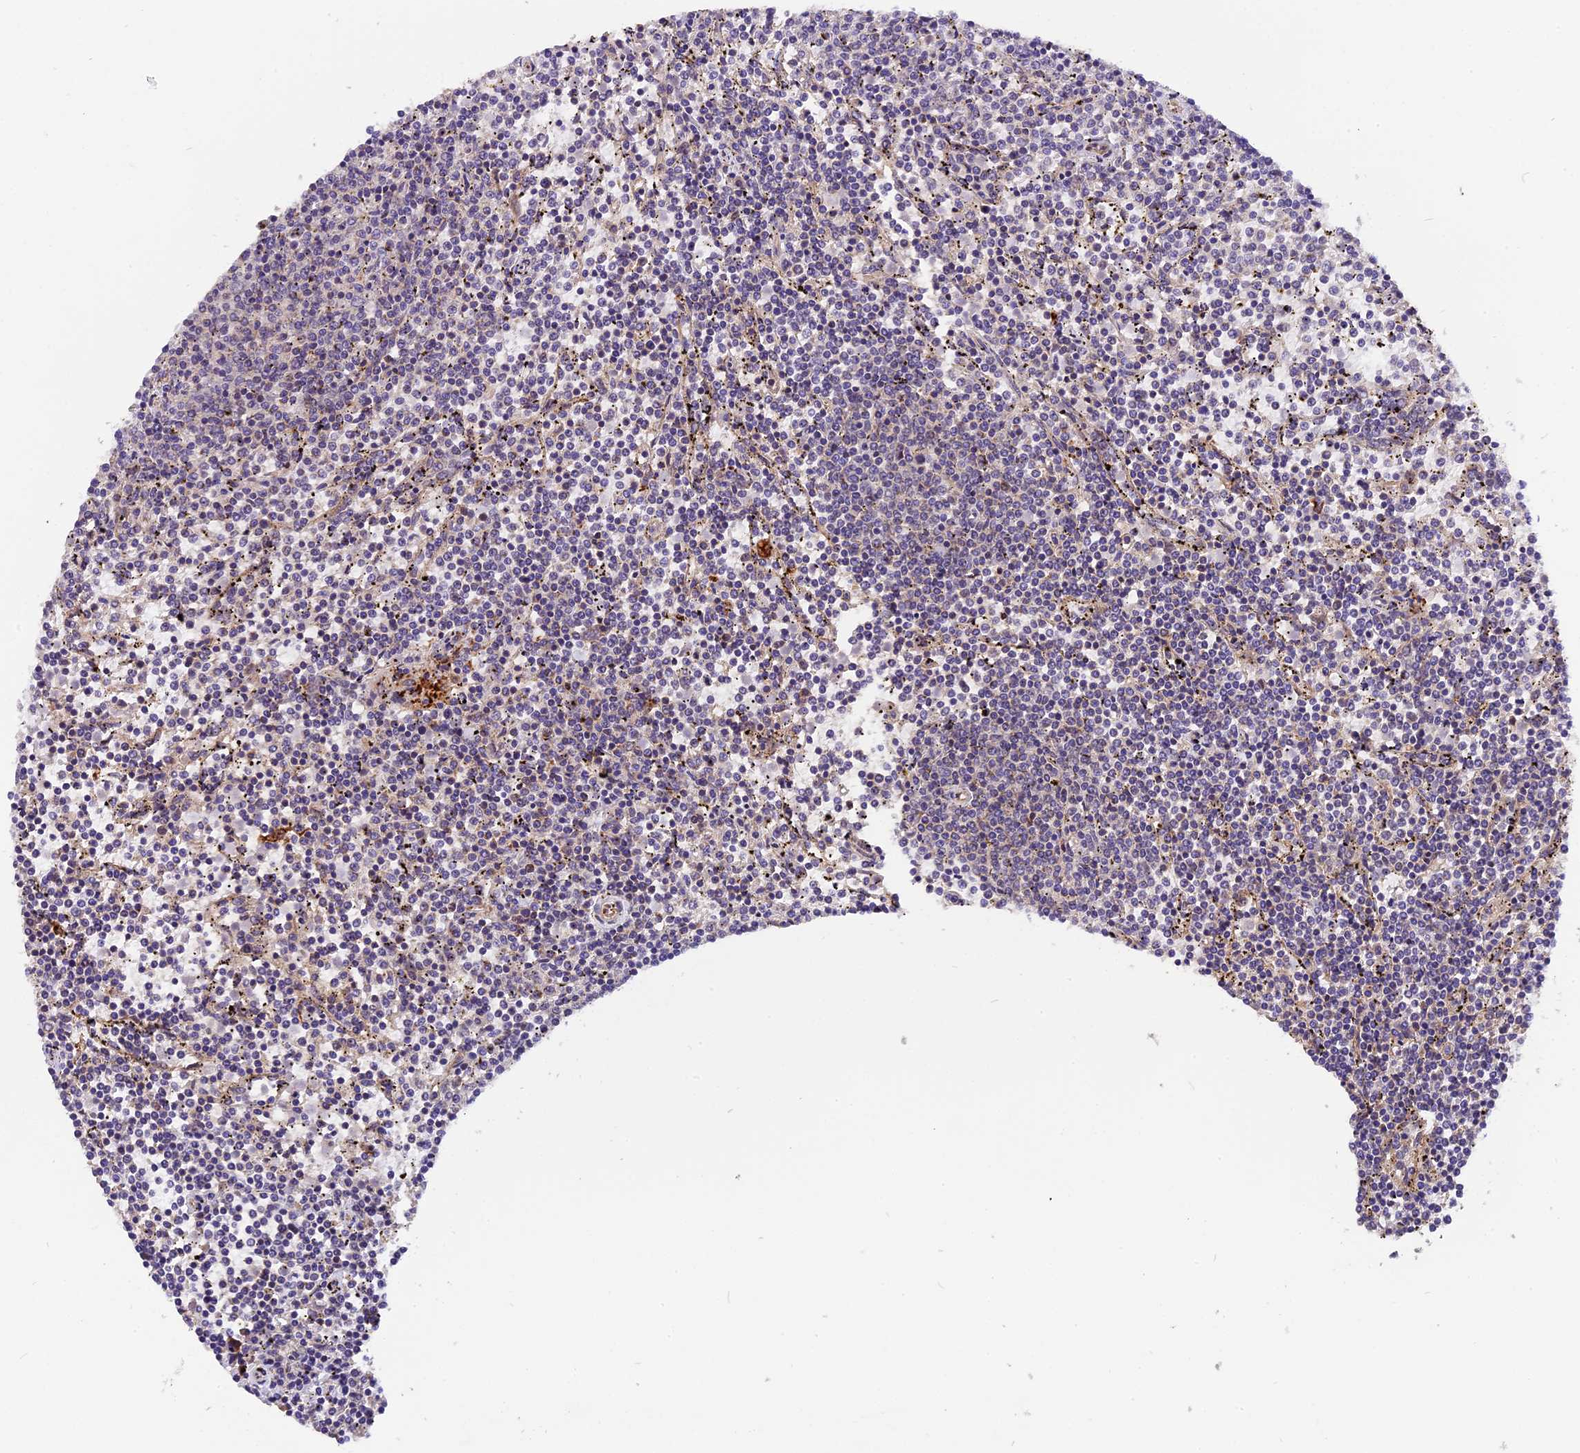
{"staining": {"intensity": "negative", "quantity": "none", "location": "none"}, "tissue": "lymphoma", "cell_type": "Tumor cells", "image_type": "cancer", "snomed": [{"axis": "morphology", "description": "Malignant lymphoma, non-Hodgkin's type, Low grade"}, {"axis": "topography", "description": "Spleen"}], "caption": "Lymphoma was stained to show a protein in brown. There is no significant staining in tumor cells.", "gene": "COPE", "patient": {"sex": "female", "age": 50}}